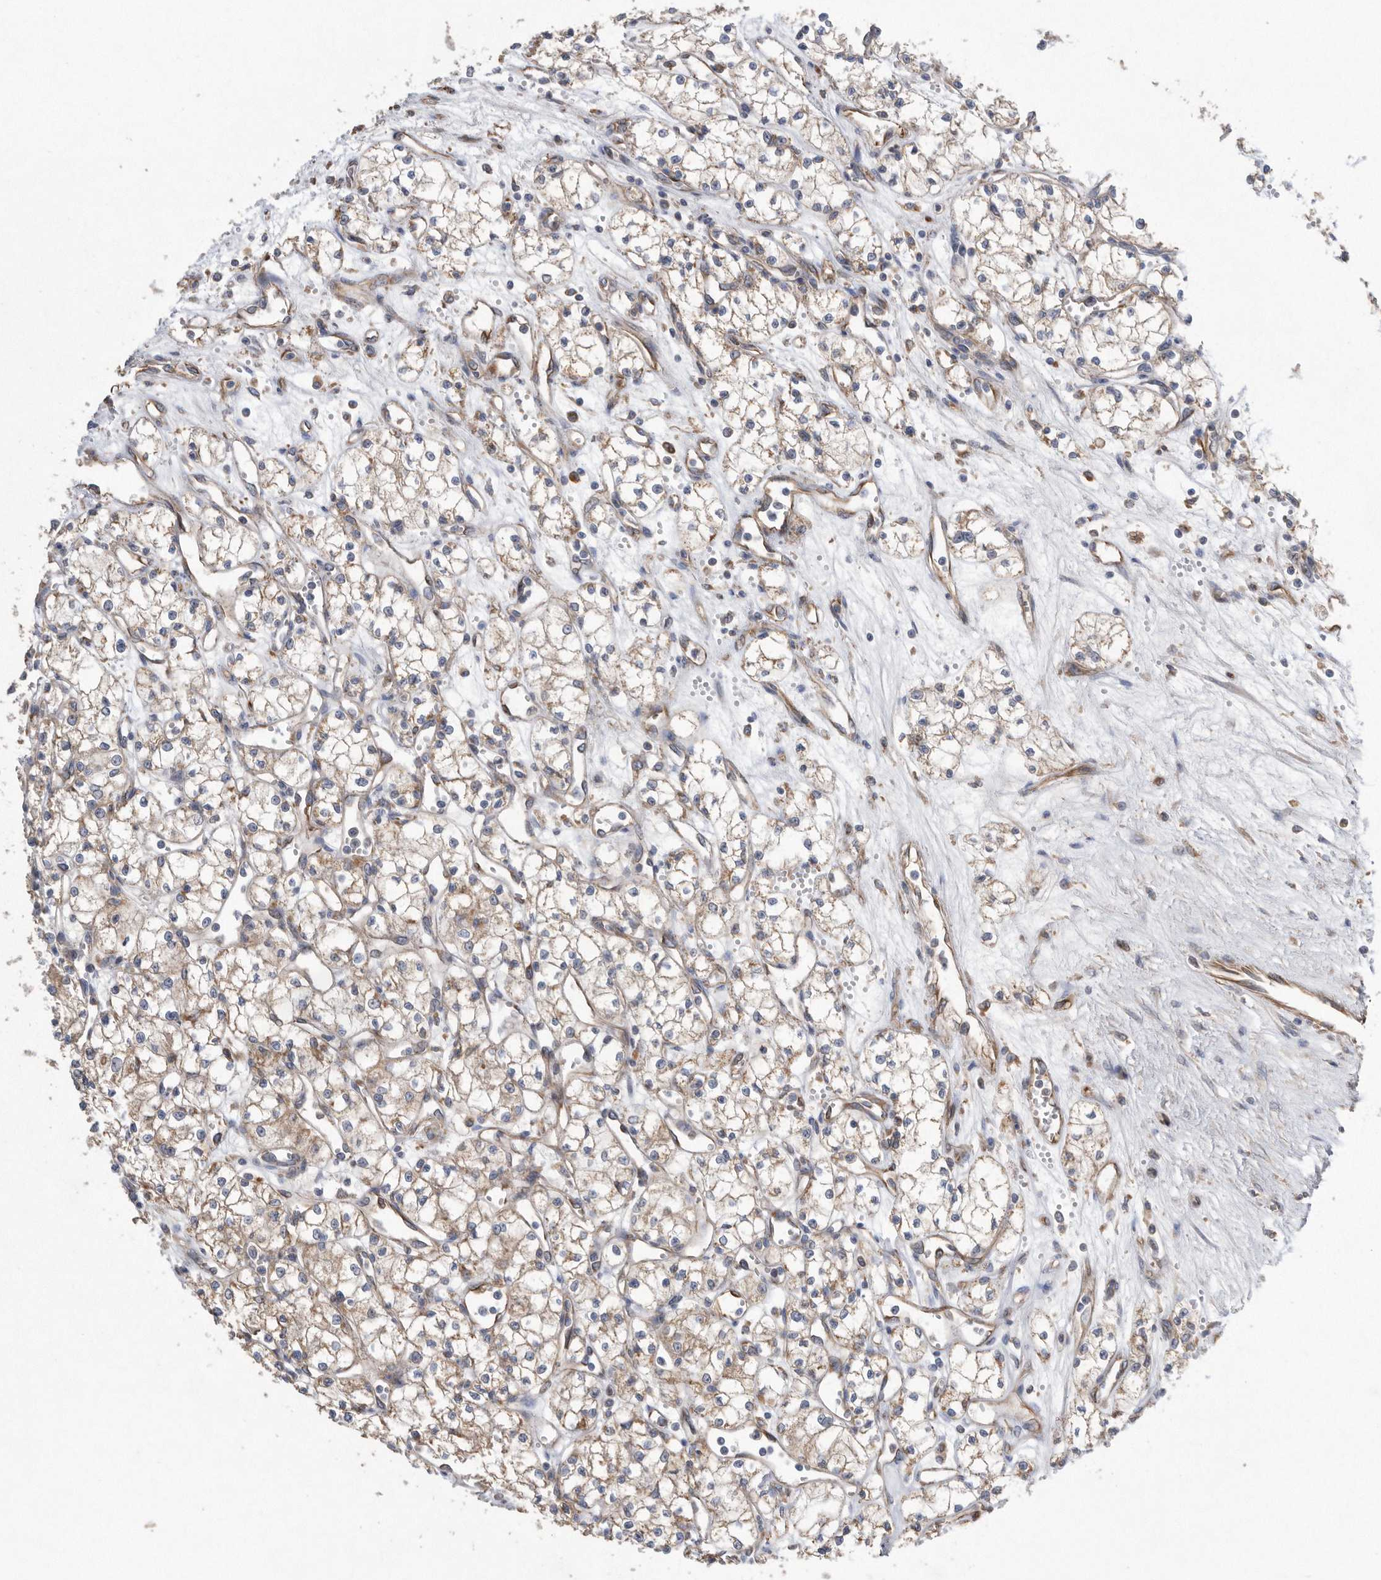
{"staining": {"intensity": "weak", "quantity": ">75%", "location": "cytoplasmic/membranous"}, "tissue": "renal cancer", "cell_type": "Tumor cells", "image_type": "cancer", "snomed": [{"axis": "morphology", "description": "Adenocarcinoma, NOS"}, {"axis": "topography", "description": "Kidney"}], "caption": "Immunohistochemistry (DAB) staining of renal adenocarcinoma shows weak cytoplasmic/membranous protein staining in approximately >75% of tumor cells. The staining was performed using DAB, with brown indicating positive protein expression. Nuclei are stained blue with hematoxylin.", "gene": "PON2", "patient": {"sex": "male", "age": 59}}